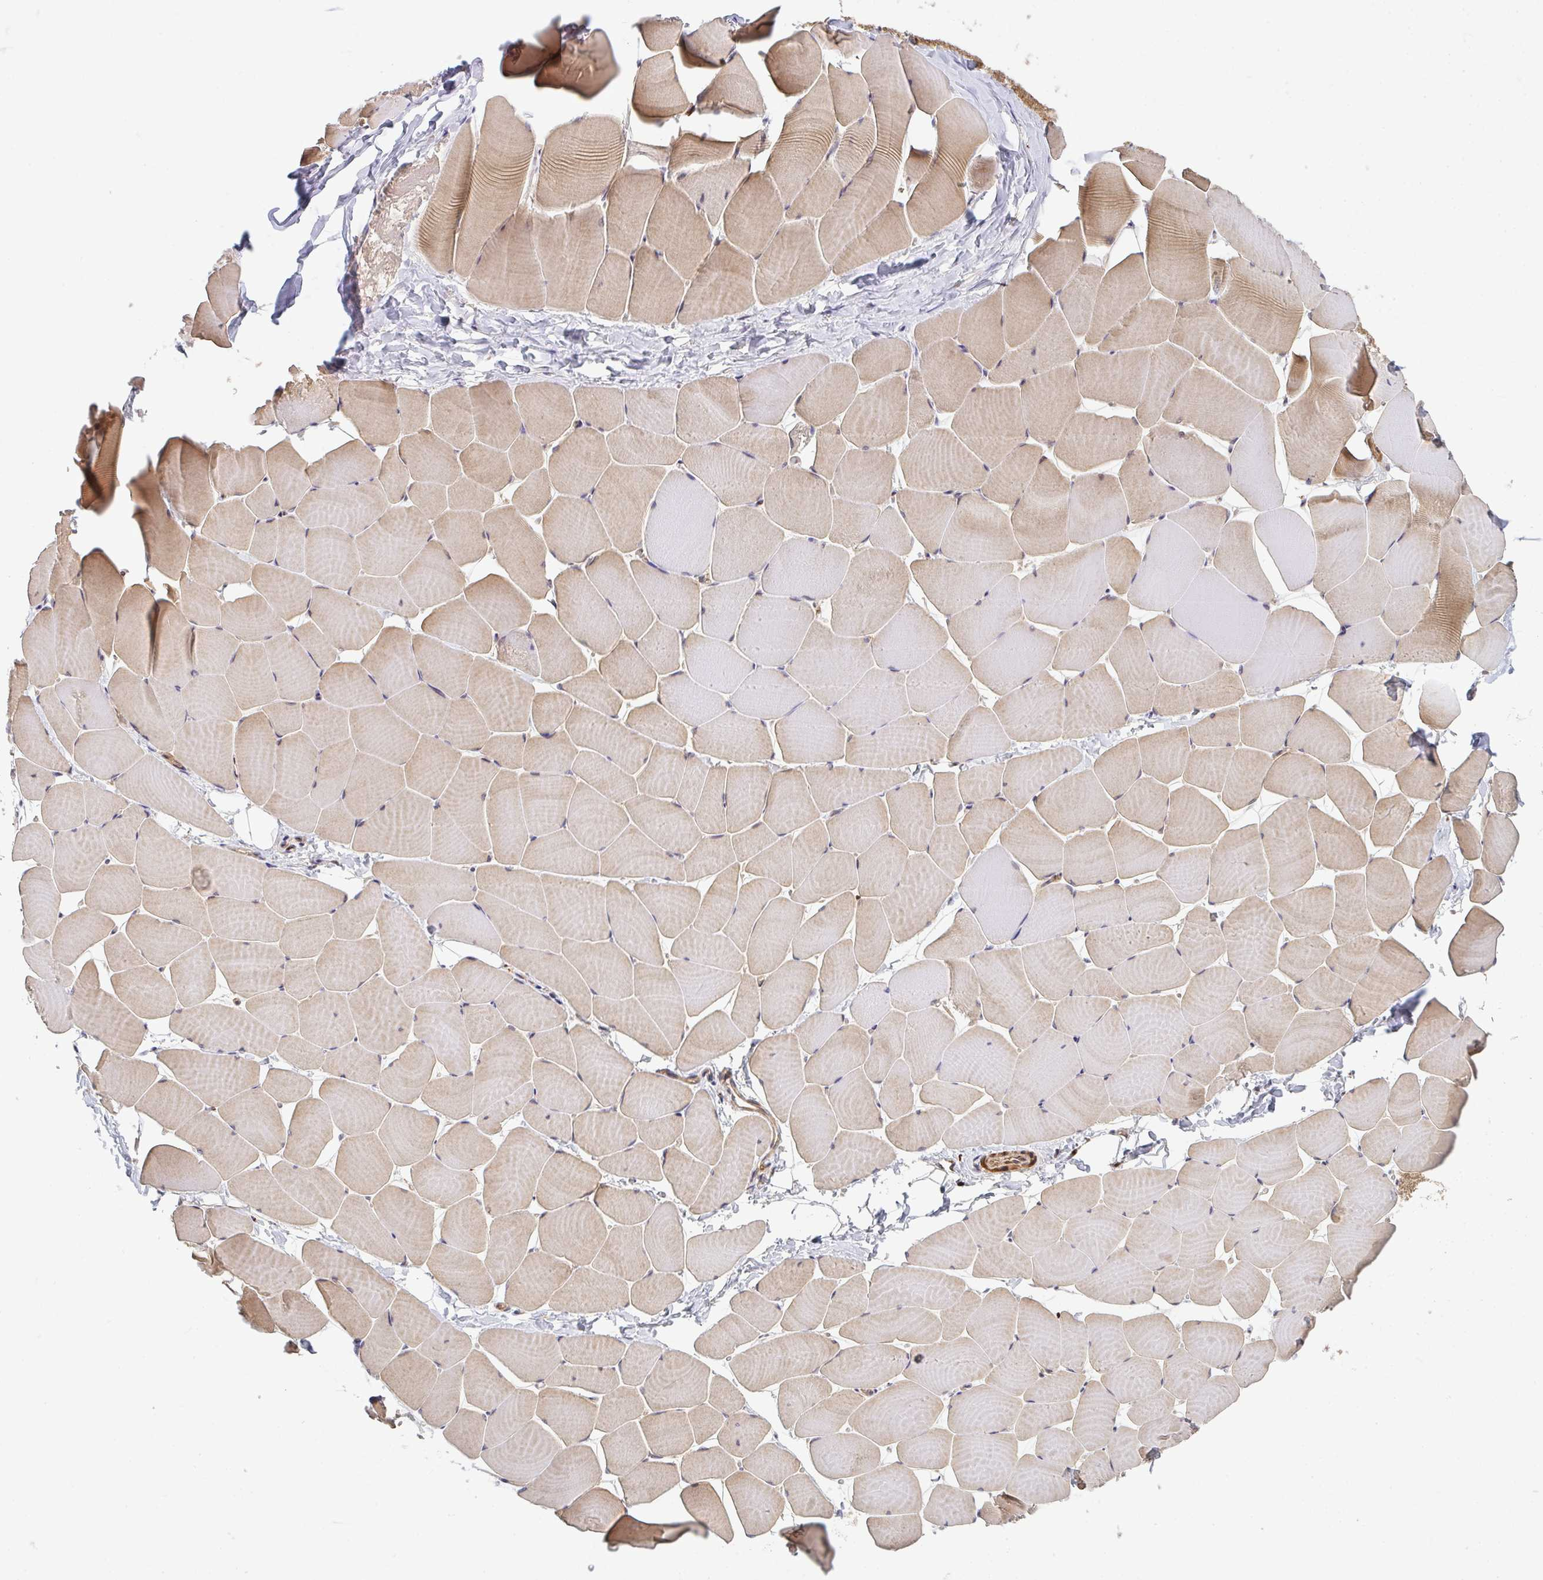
{"staining": {"intensity": "moderate", "quantity": "25%-75%", "location": "cytoplasmic/membranous"}, "tissue": "skeletal muscle", "cell_type": "Myocytes", "image_type": "normal", "snomed": [{"axis": "morphology", "description": "Normal tissue, NOS"}, {"axis": "topography", "description": "Skeletal muscle"}], "caption": "Immunohistochemistry of unremarkable human skeletal muscle exhibits medium levels of moderate cytoplasmic/membranous positivity in about 25%-75% of myocytes.", "gene": "SIMC1", "patient": {"sex": "male", "age": 25}}